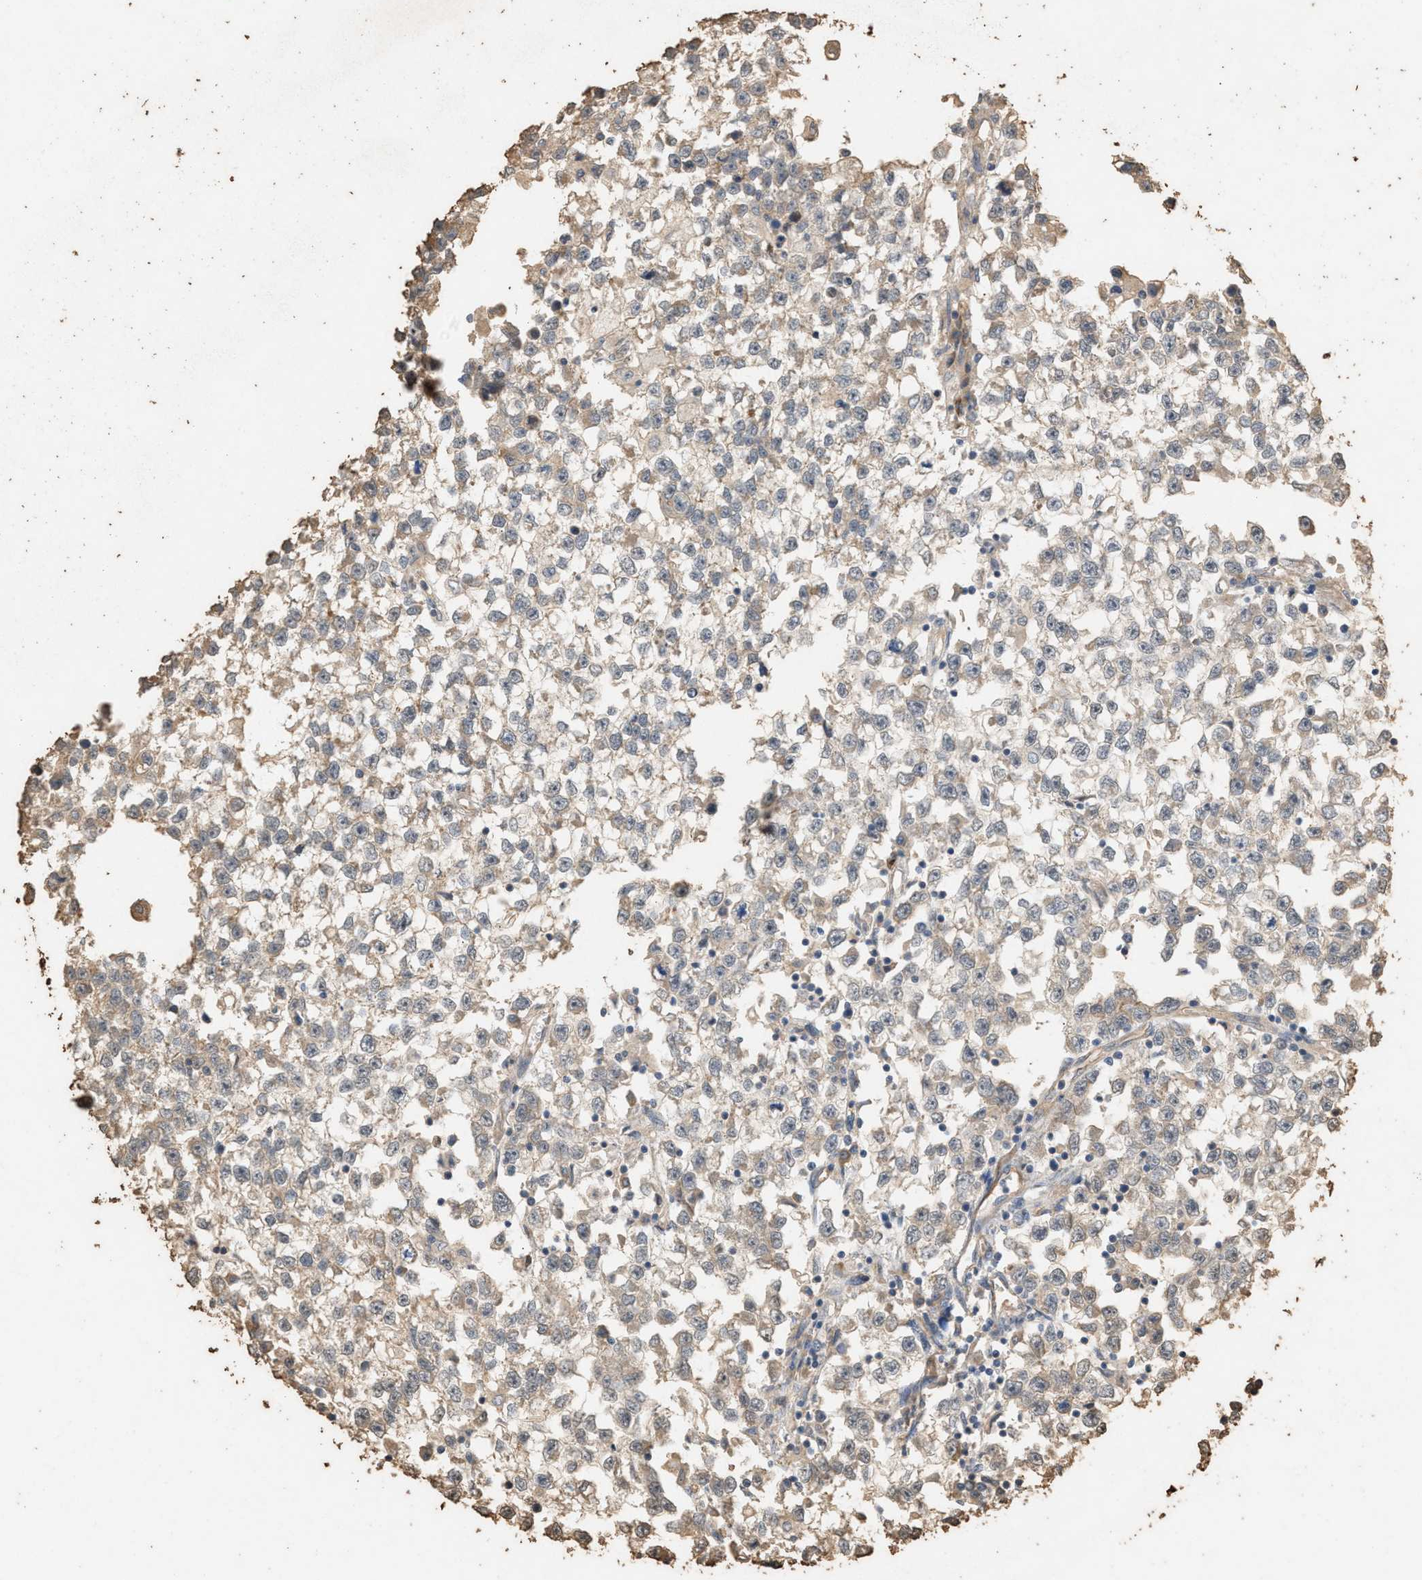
{"staining": {"intensity": "weak", "quantity": ">75%", "location": "cytoplasmic/membranous"}, "tissue": "testis cancer", "cell_type": "Tumor cells", "image_type": "cancer", "snomed": [{"axis": "morphology", "description": "Seminoma, NOS"}, {"axis": "morphology", "description": "Carcinoma, Embryonal, NOS"}, {"axis": "topography", "description": "Testis"}], "caption": "Protein expression analysis of testis cancer (embryonal carcinoma) reveals weak cytoplasmic/membranous expression in approximately >75% of tumor cells.", "gene": "DCAF7", "patient": {"sex": "male", "age": 51}}